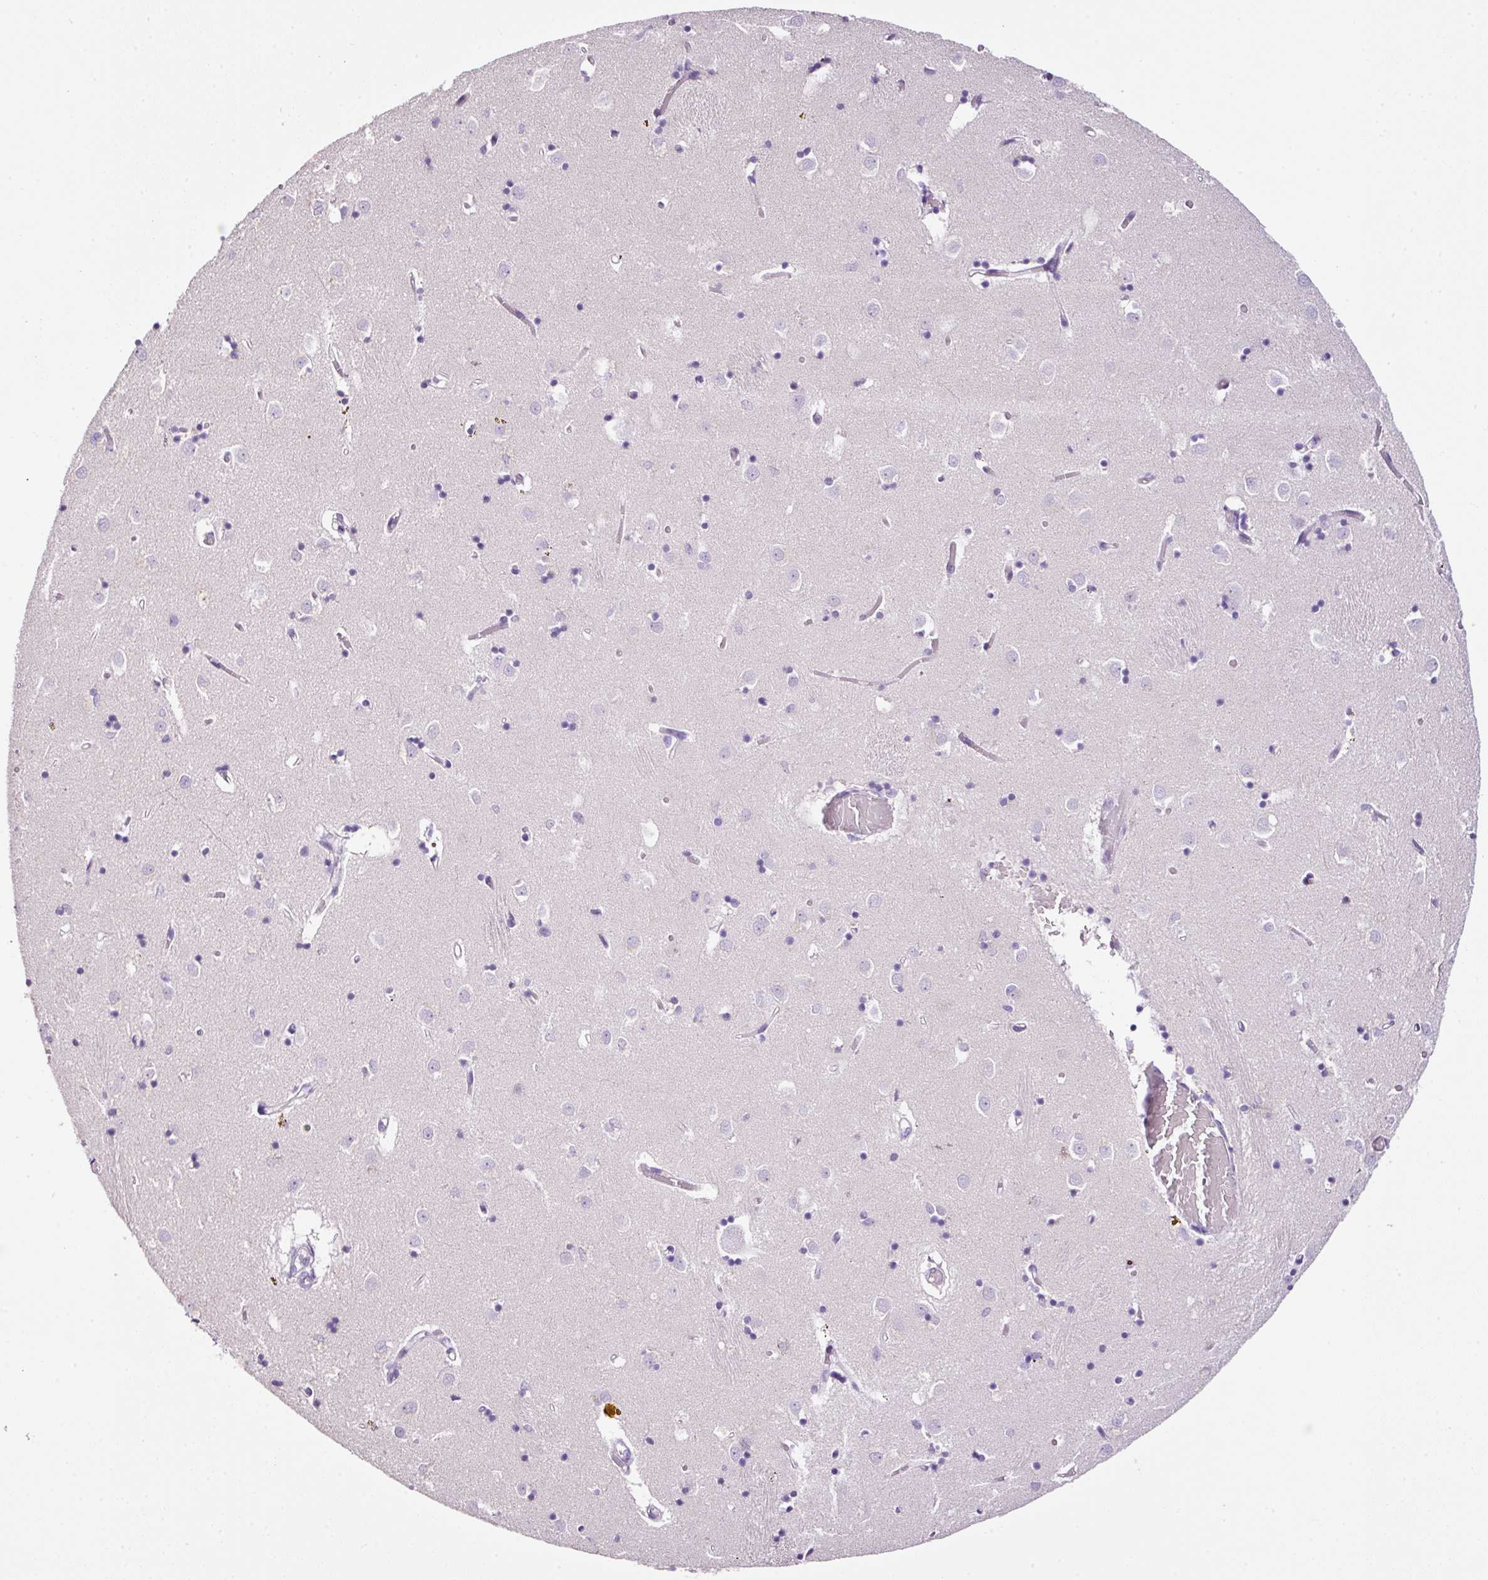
{"staining": {"intensity": "negative", "quantity": "none", "location": "none"}, "tissue": "caudate", "cell_type": "Glial cells", "image_type": "normal", "snomed": [{"axis": "morphology", "description": "Normal tissue, NOS"}, {"axis": "topography", "description": "Lateral ventricle wall"}], "caption": "Glial cells show no significant protein expression in benign caudate. (Stains: DAB immunohistochemistry (IHC) with hematoxylin counter stain, Microscopy: brightfield microscopy at high magnification).", "gene": "BSND", "patient": {"sex": "male", "age": 70}}